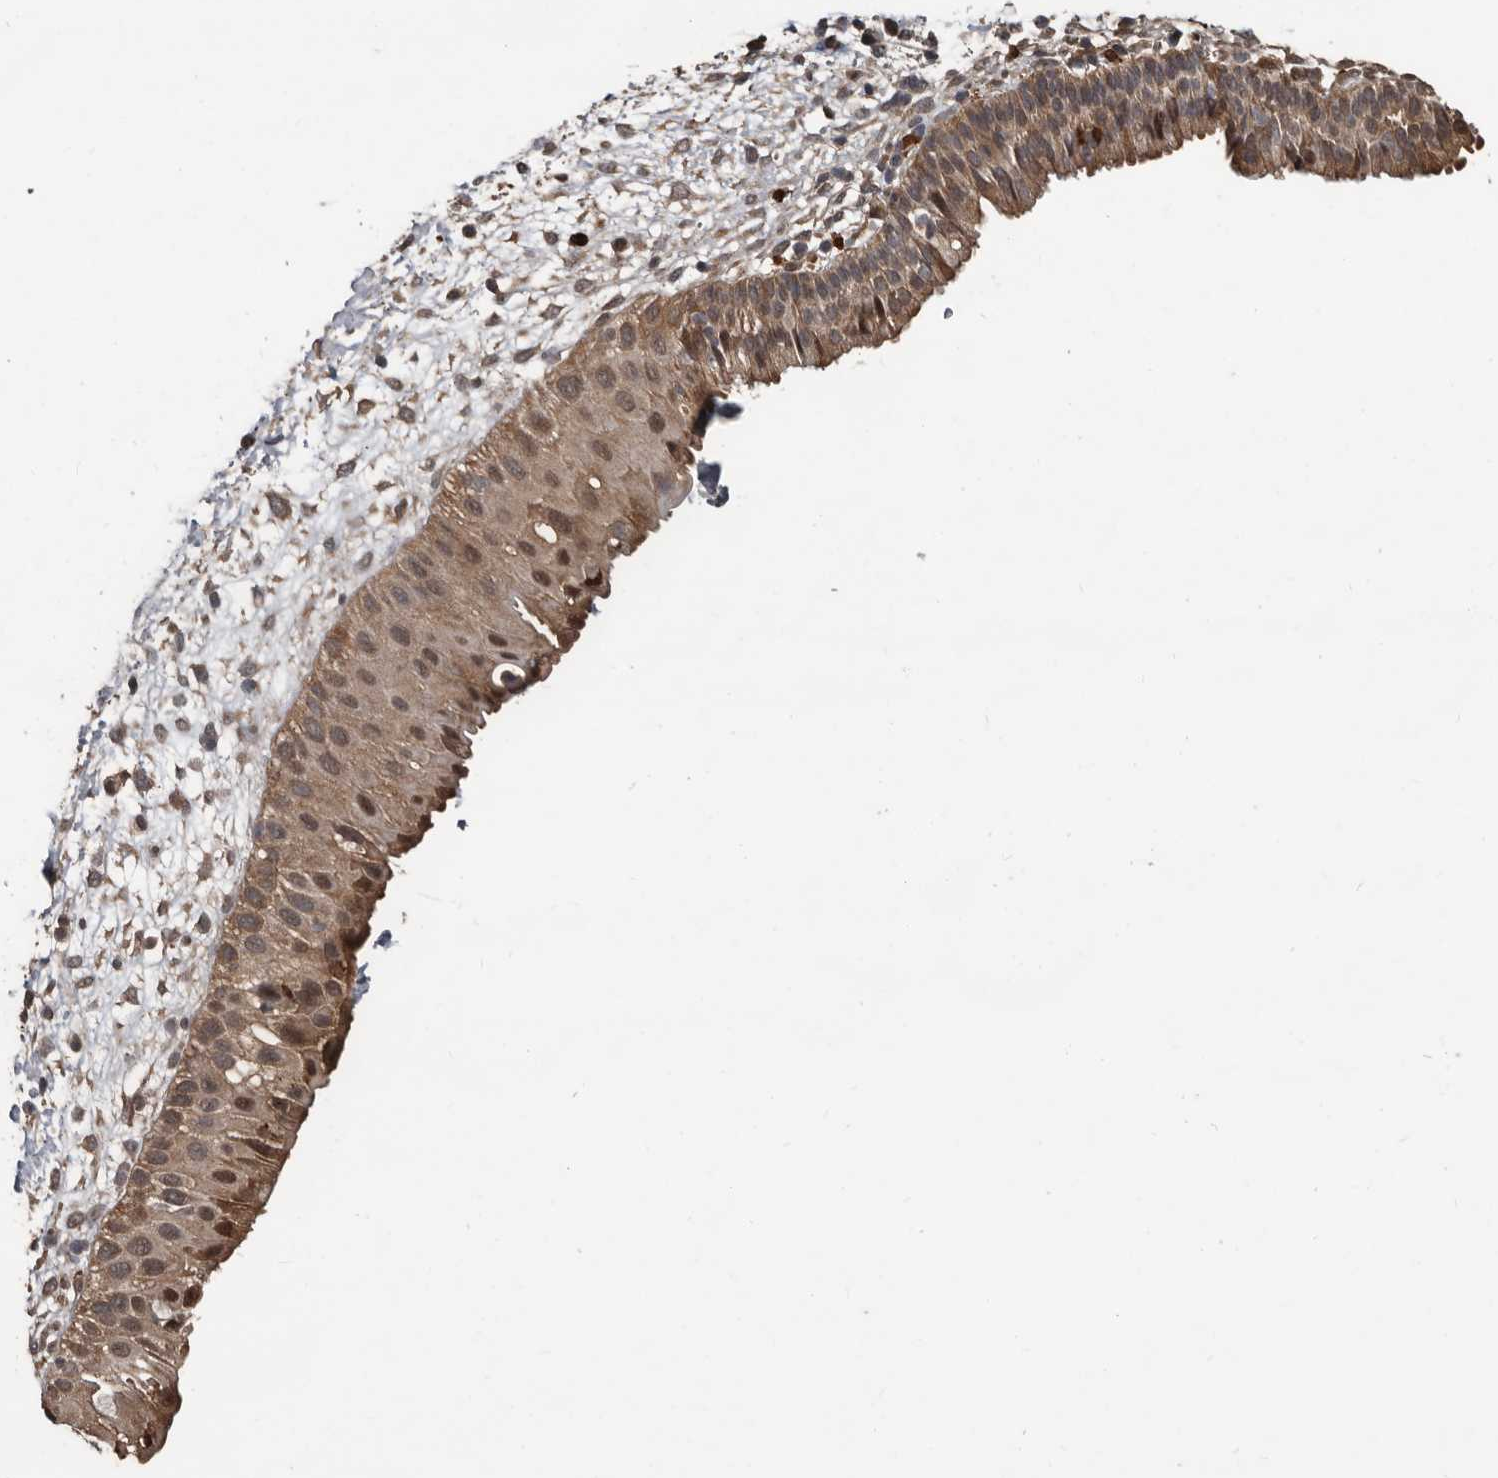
{"staining": {"intensity": "moderate", "quantity": ">75%", "location": "cytoplasmic/membranous,nuclear"}, "tissue": "nasopharynx", "cell_type": "Respiratory epithelial cells", "image_type": "normal", "snomed": [{"axis": "morphology", "description": "Normal tissue, NOS"}, {"axis": "topography", "description": "Nasopharynx"}], "caption": "Protein expression by IHC demonstrates moderate cytoplasmic/membranous,nuclear staining in about >75% of respiratory epithelial cells in unremarkable nasopharynx. The staining was performed using DAB to visualize the protein expression in brown, while the nuclei were stained in blue with hematoxylin (Magnification: 20x).", "gene": "FSBP", "patient": {"sex": "male", "age": 22}}